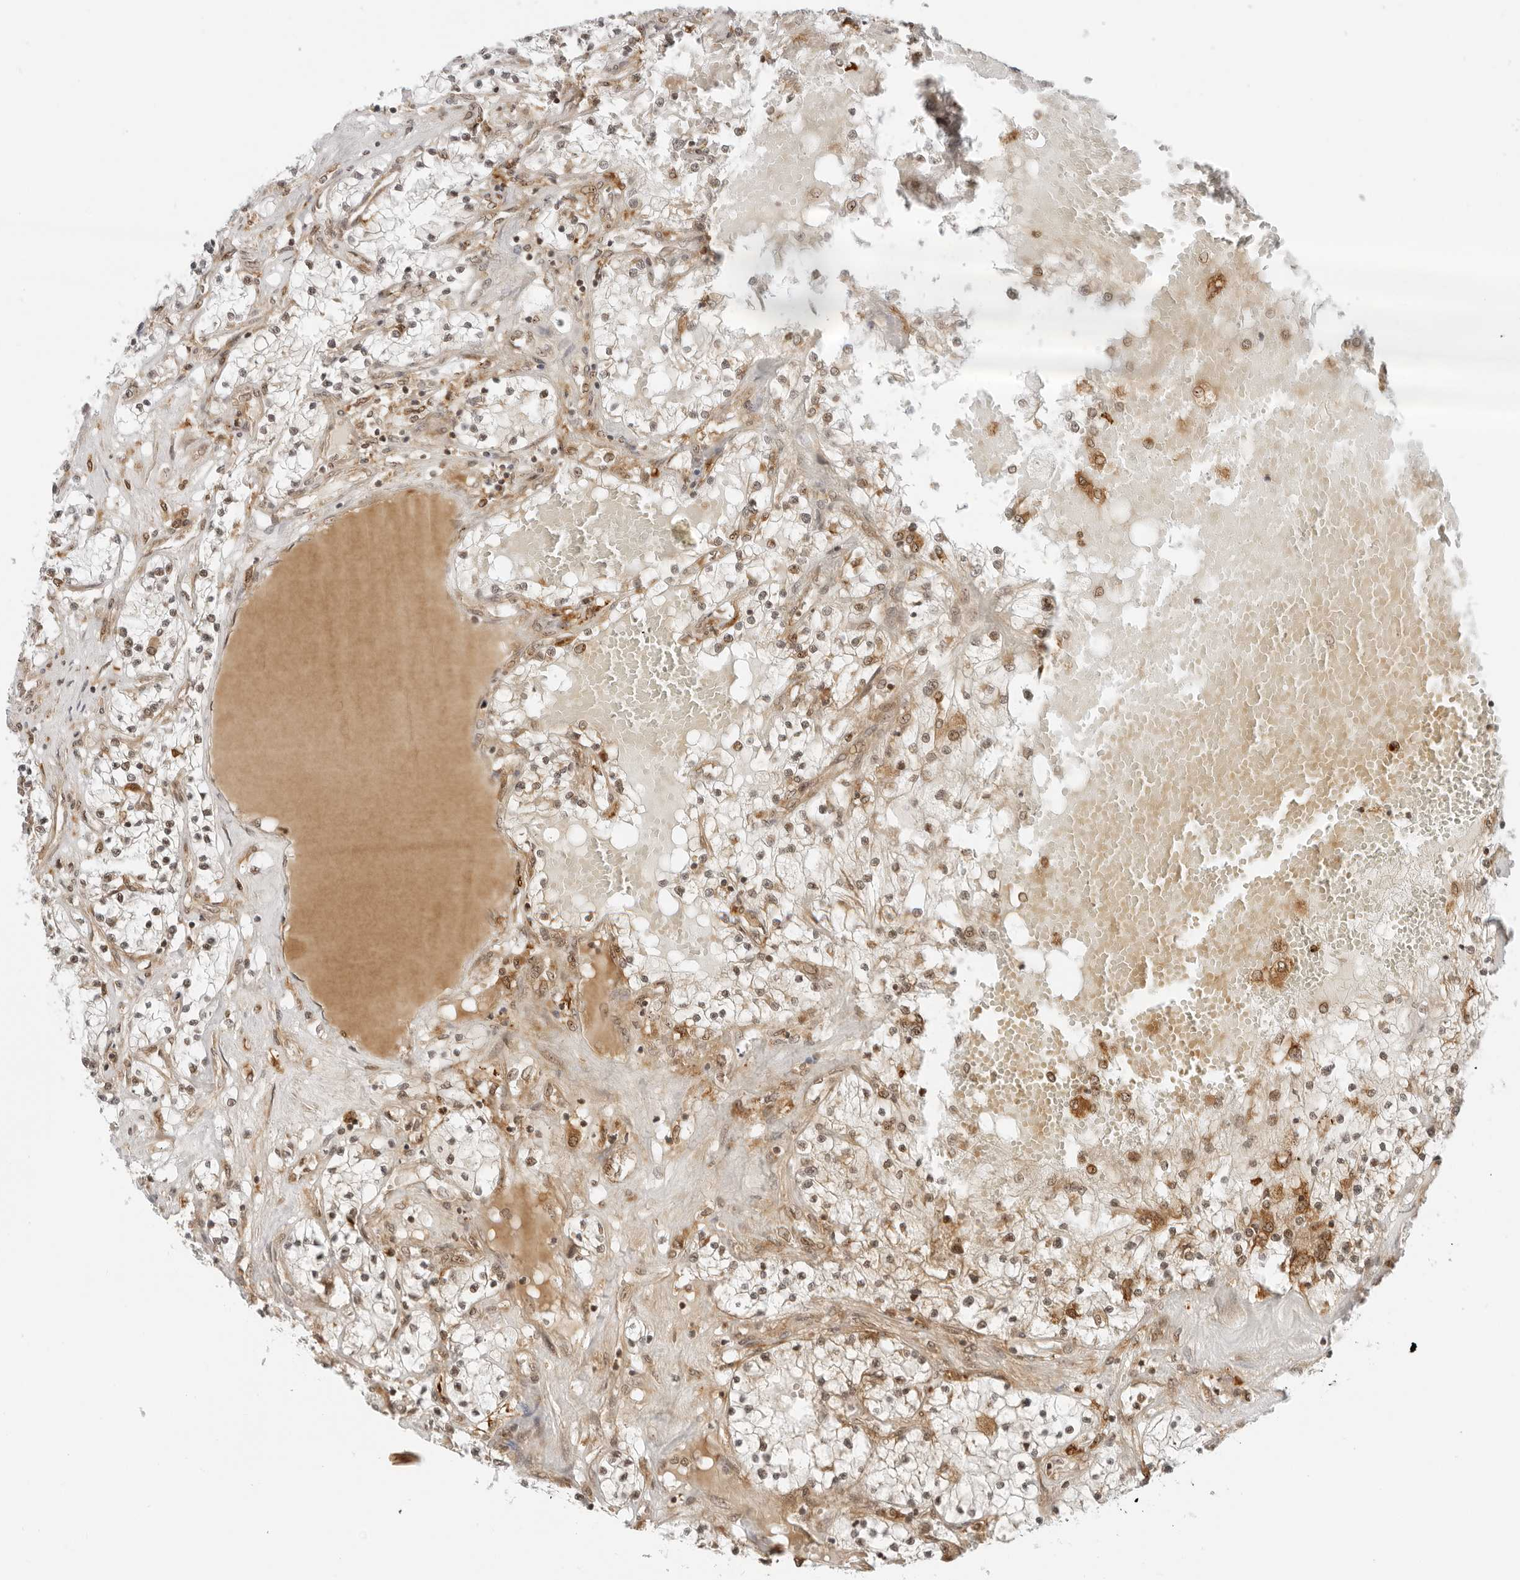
{"staining": {"intensity": "moderate", "quantity": "25%-75%", "location": "cytoplasmic/membranous,nuclear"}, "tissue": "renal cancer", "cell_type": "Tumor cells", "image_type": "cancer", "snomed": [{"axis": "morphology", "description": "Normal tissue, NOS"}, {"axis": "morphology", "description": "Adenocarcinoma, NOS"}, {"axis": "topography", "description": "Kidney"}], "caption": "Renal cancer (adenocarcinoma) stained for a protein (brown) displays moderate cytoplasmic/membranous and nuclear positive positivity in about 25%-75% of tumor cells.", "gene": "RC3H1", "patient": {"sex": "male", "age": 68}}